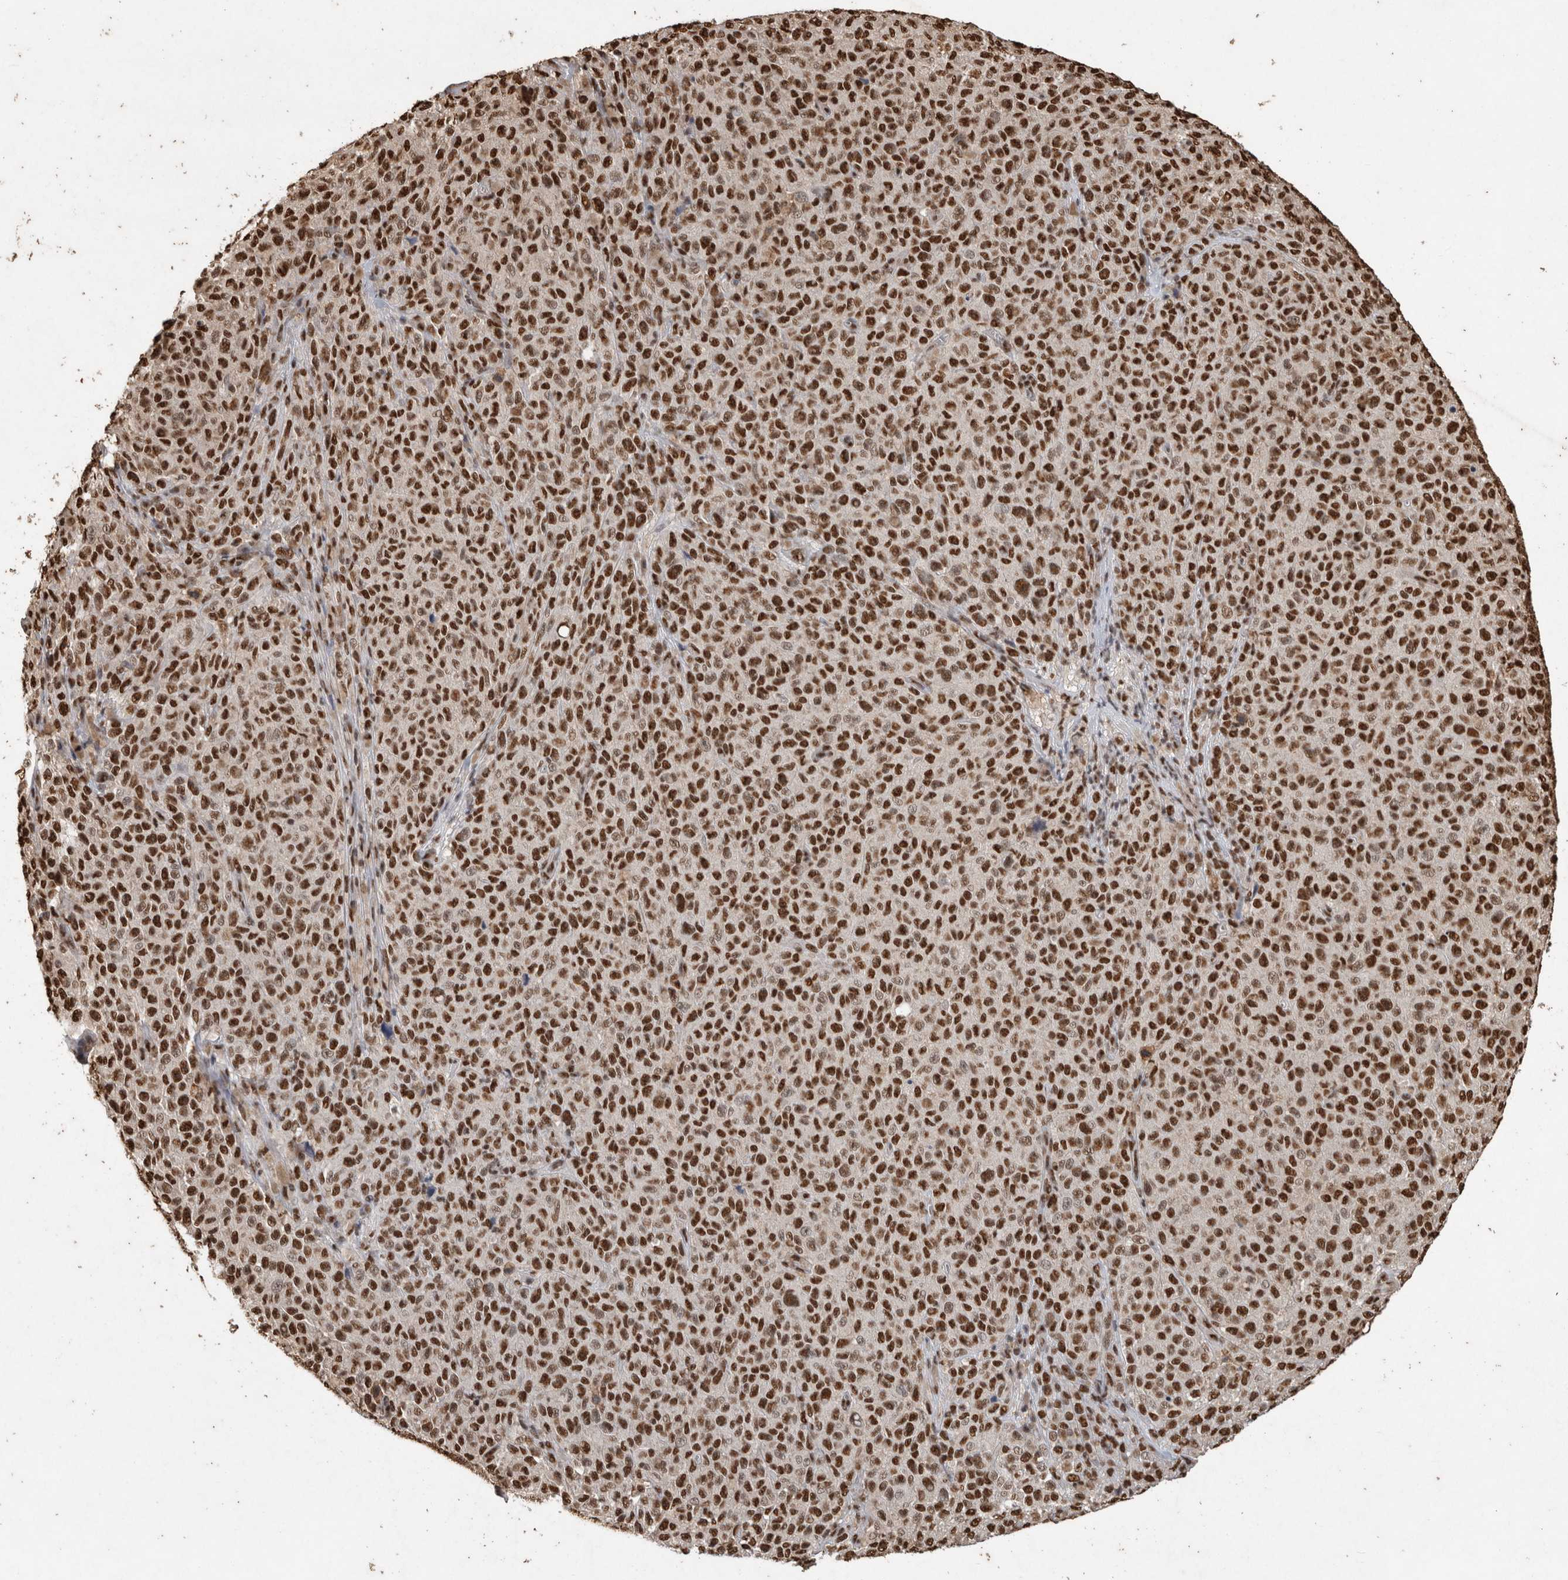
{"staining": {"intensity": "strong", "quantity": ">75%", "location": "nuclear"}, "tissue": "melanoma", "cell_type": "Tumor cells", "image_type": "cancer", "snomed": [{"axis": "morphology", "description": "Malignant melanoma, NOS"}, {"axis": "topography", "description": "Skin"}], "caption": "Brown immunohistochemical staining in human malignant melanoma reveals strong nuclear expression in about >75% of tumor cells.", "gene": "RAD50", "patient": {"sex": "female", "age": 82}}